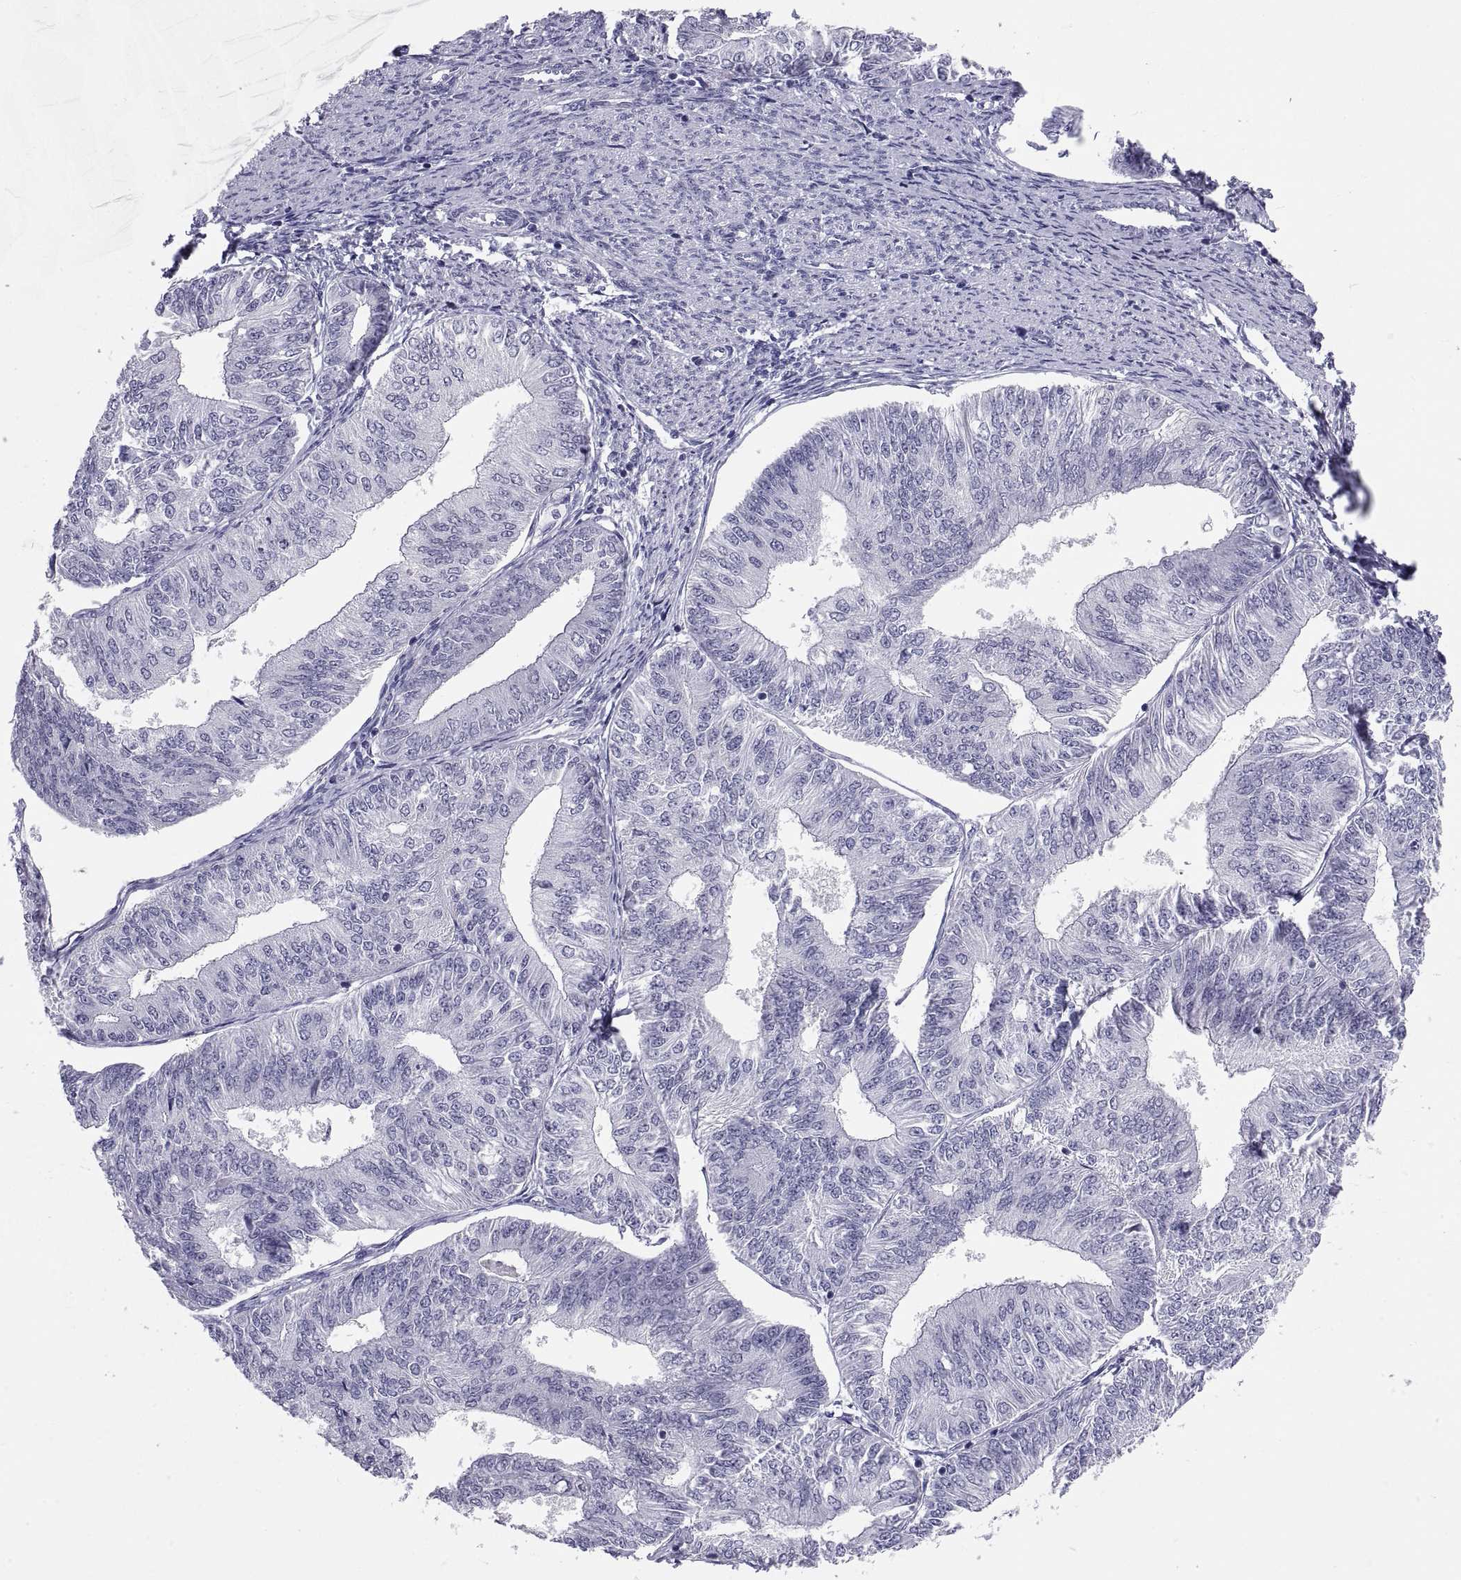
{"staining": {"intensity": "negative", "quantity": "none", "location": "none"}, "tissue": "endometrial cancer", "cell_type": "Tumor cells", "image_type": "cancer", "snomed": [{"axis": "morphology", "description": "Adenocarcinoma, NOS"}, {"axis": "topography", "description": "Endometrium"}], "caption": "High magnification brightfield microscopy of adenocarcinoma (endometrial) stained with DAB (brown) and counterstained with hematoxylin (blue): tumor cells show no significant staining.", "gene": "TEX13A", "patient": {"sex": "female", "age": 58}}